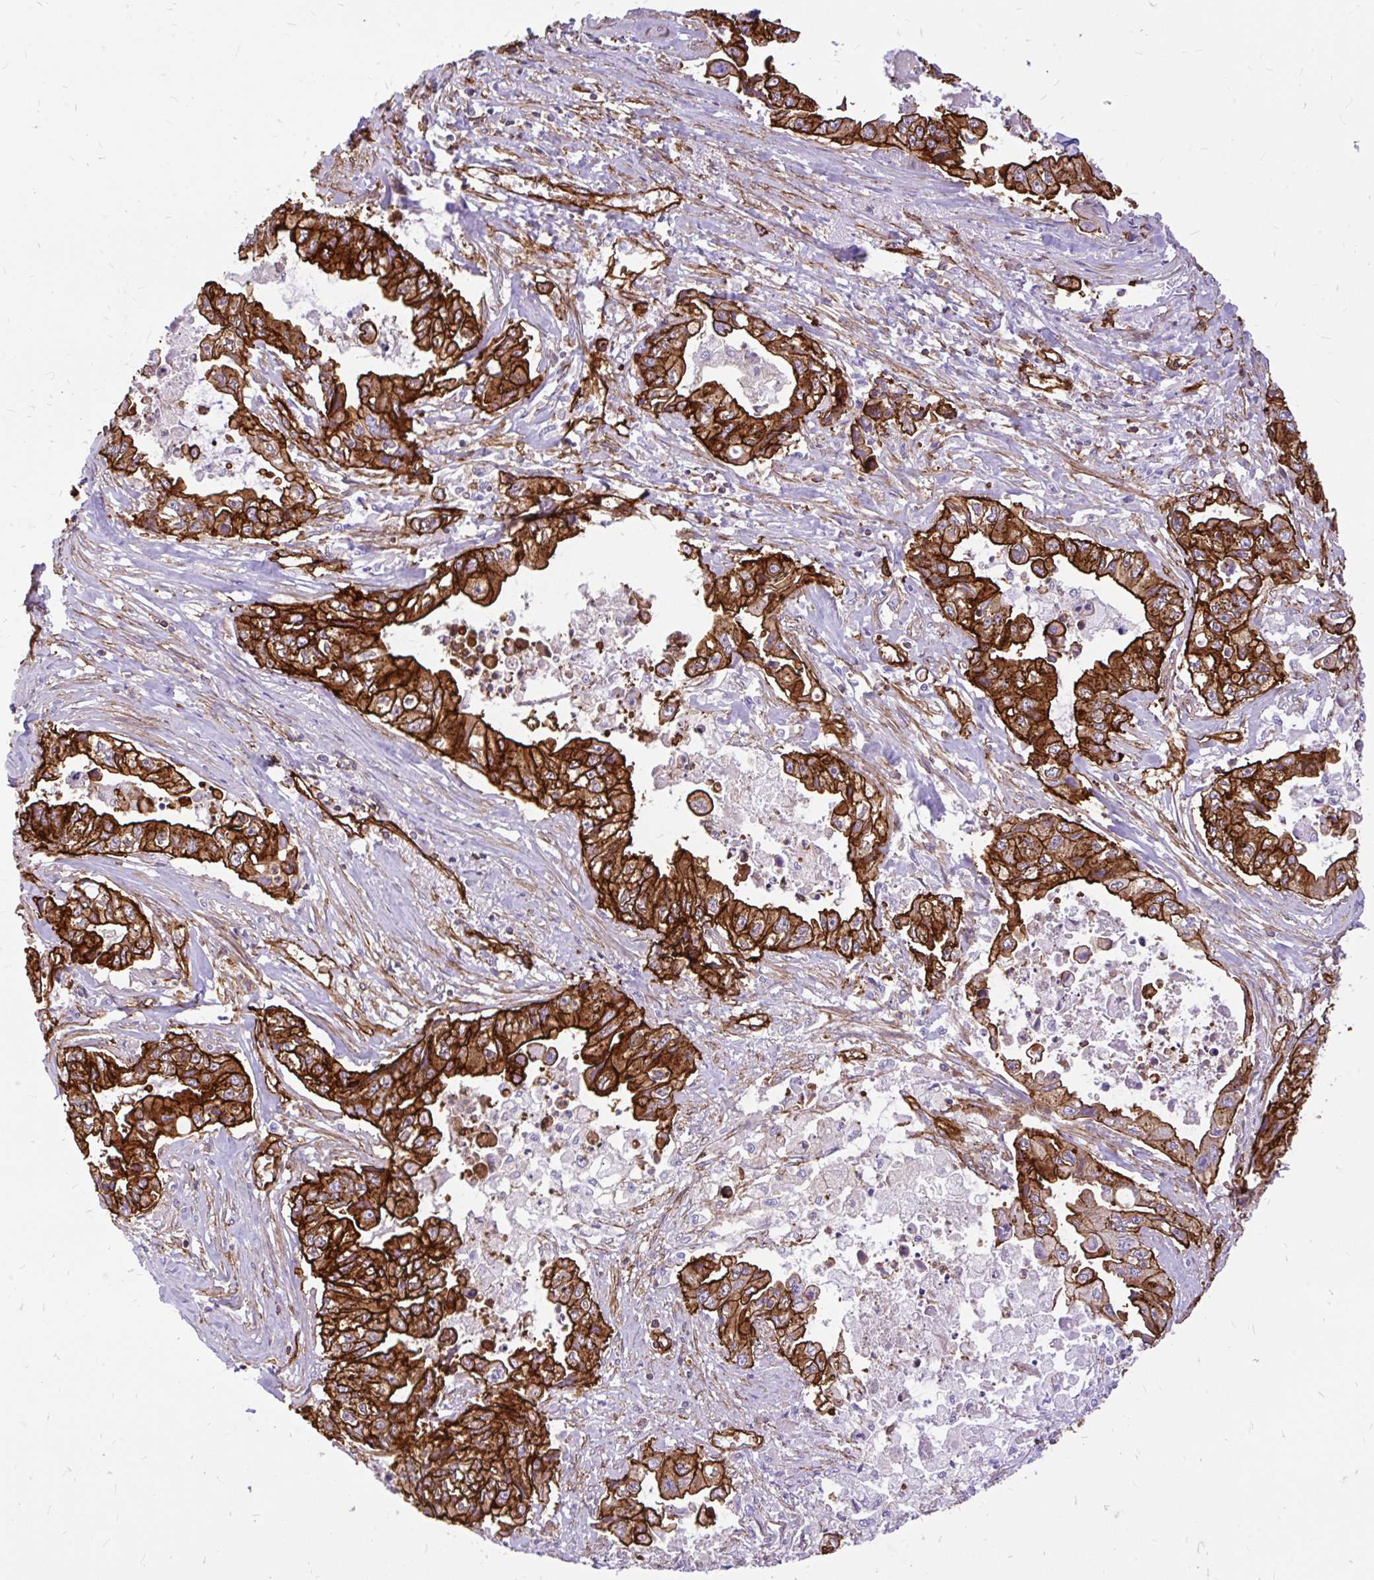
{"staining": {"intensity": "strong", "quantity": ">75%", "location": "cytoplasmic/membranous"}, "tissue": "pancreatic cancer", "cell_type": "Tumor cells", "image_type": "cancer", "snomed": [{"axis": "morphology", "description": "Adenocarcinoma, NOS"}, {"axis": "topography", "description": "Pancreas"}], "caption": "About >75% of tumor cells in human adenocarcinoma (pancreatic) display strong cytoplasmic/membranous protein positivity as visualized by brown immunohistochemical staining.", "gene": "MAP1LC3B", "patient": {"sex": "male", "age": 66}}